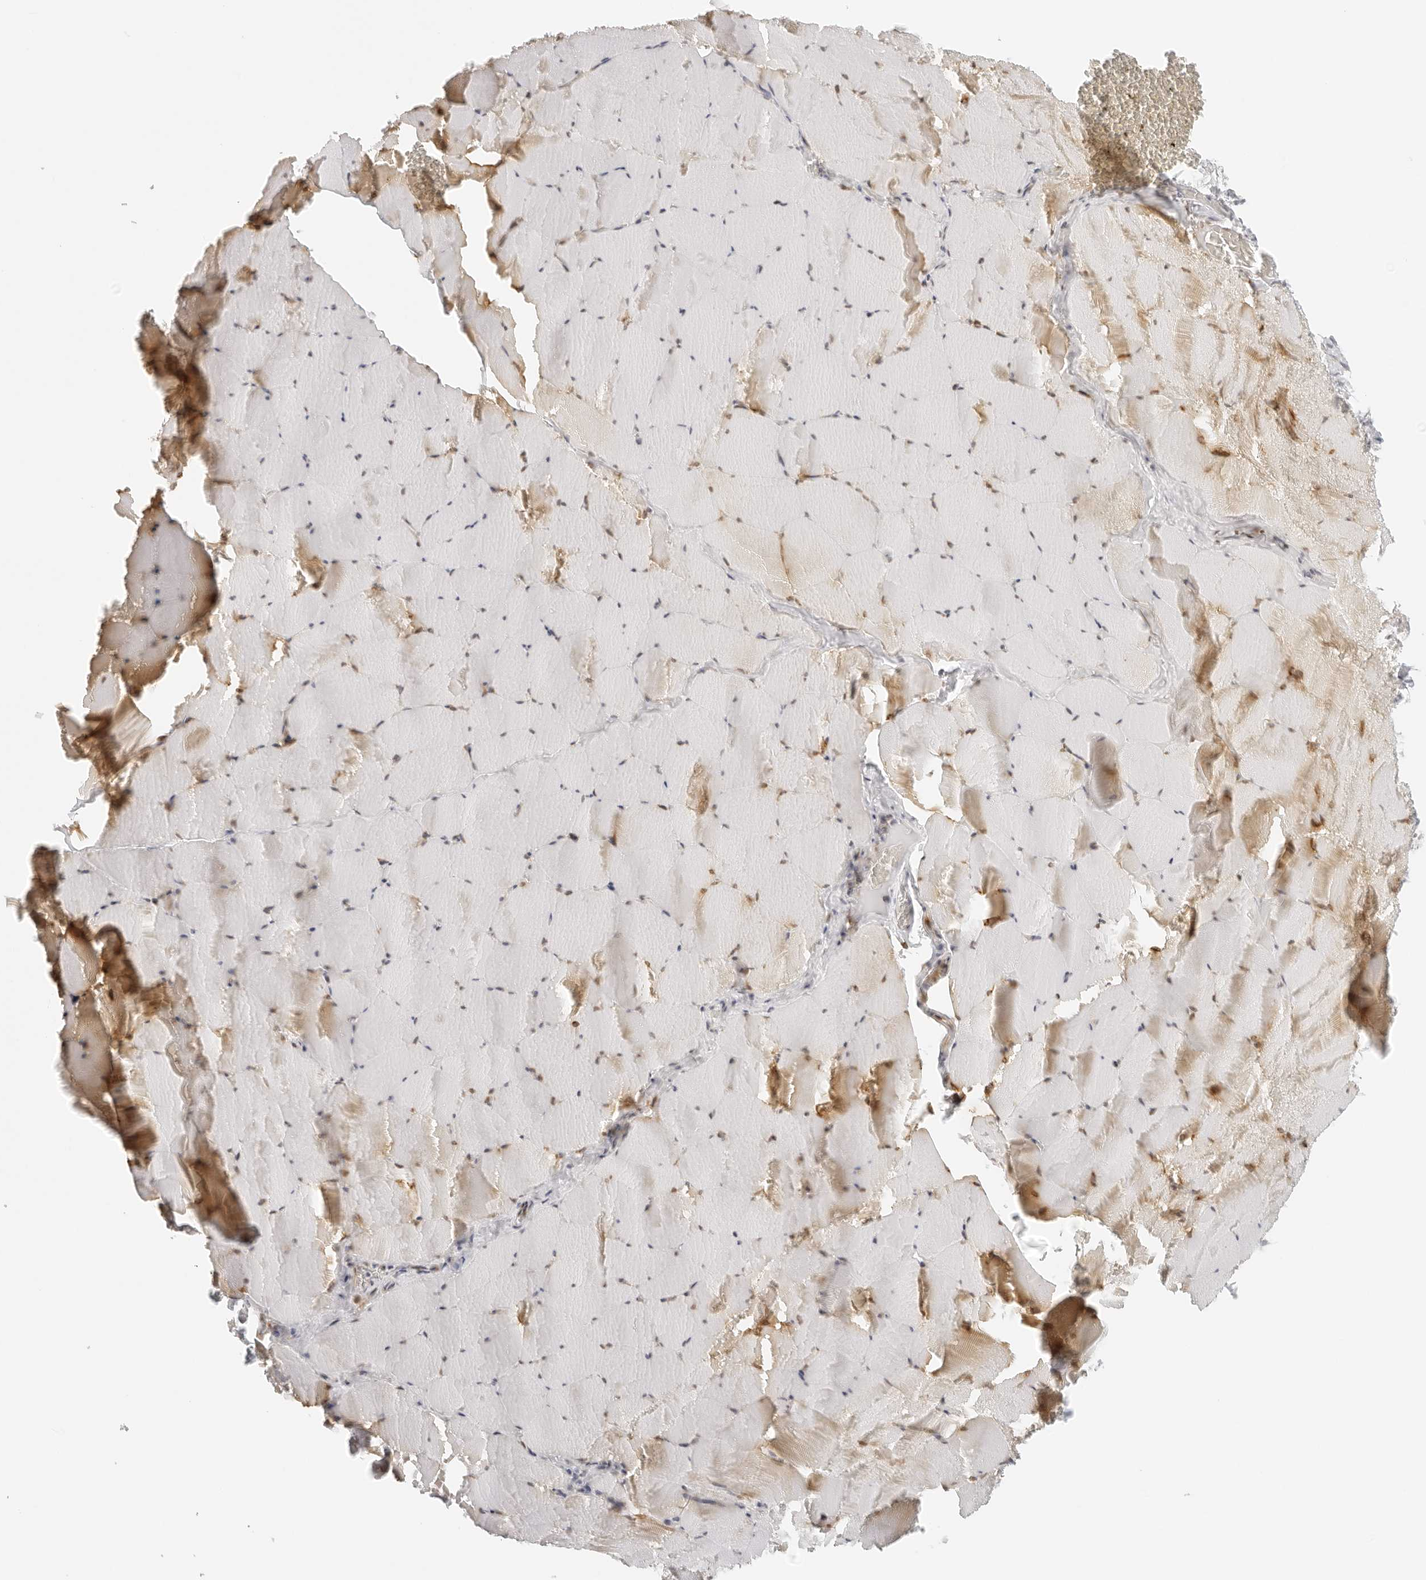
{"staining": {"intensity": "moderate", "quantity": "25%-75%", "location": "cytoplasmic/membranous"}, "tissue": "skeletal muscle", "cell_type": "Myocytes", "image_type": "normal", "snomed": [{"axis": "morphology", "description": "Normal tissue, NOS"}, {"axis": "topography", "description": "Skeletal muscle"}], "caption": "Immunohistochemical staining of unremarkable skeletal muscle shows 25%-75% levels of moderate cytoplasmic/membranous protein expression in approximately 25%-75% of myocytes. The staining was performed using DAB (3,3'-diaminobenzidine), with brown indicating positive protein expression. Nuclei are stained blue with hematoxylin.", "gene": "EIF4G1", "patient": {"sex": "male", "age": 62}}